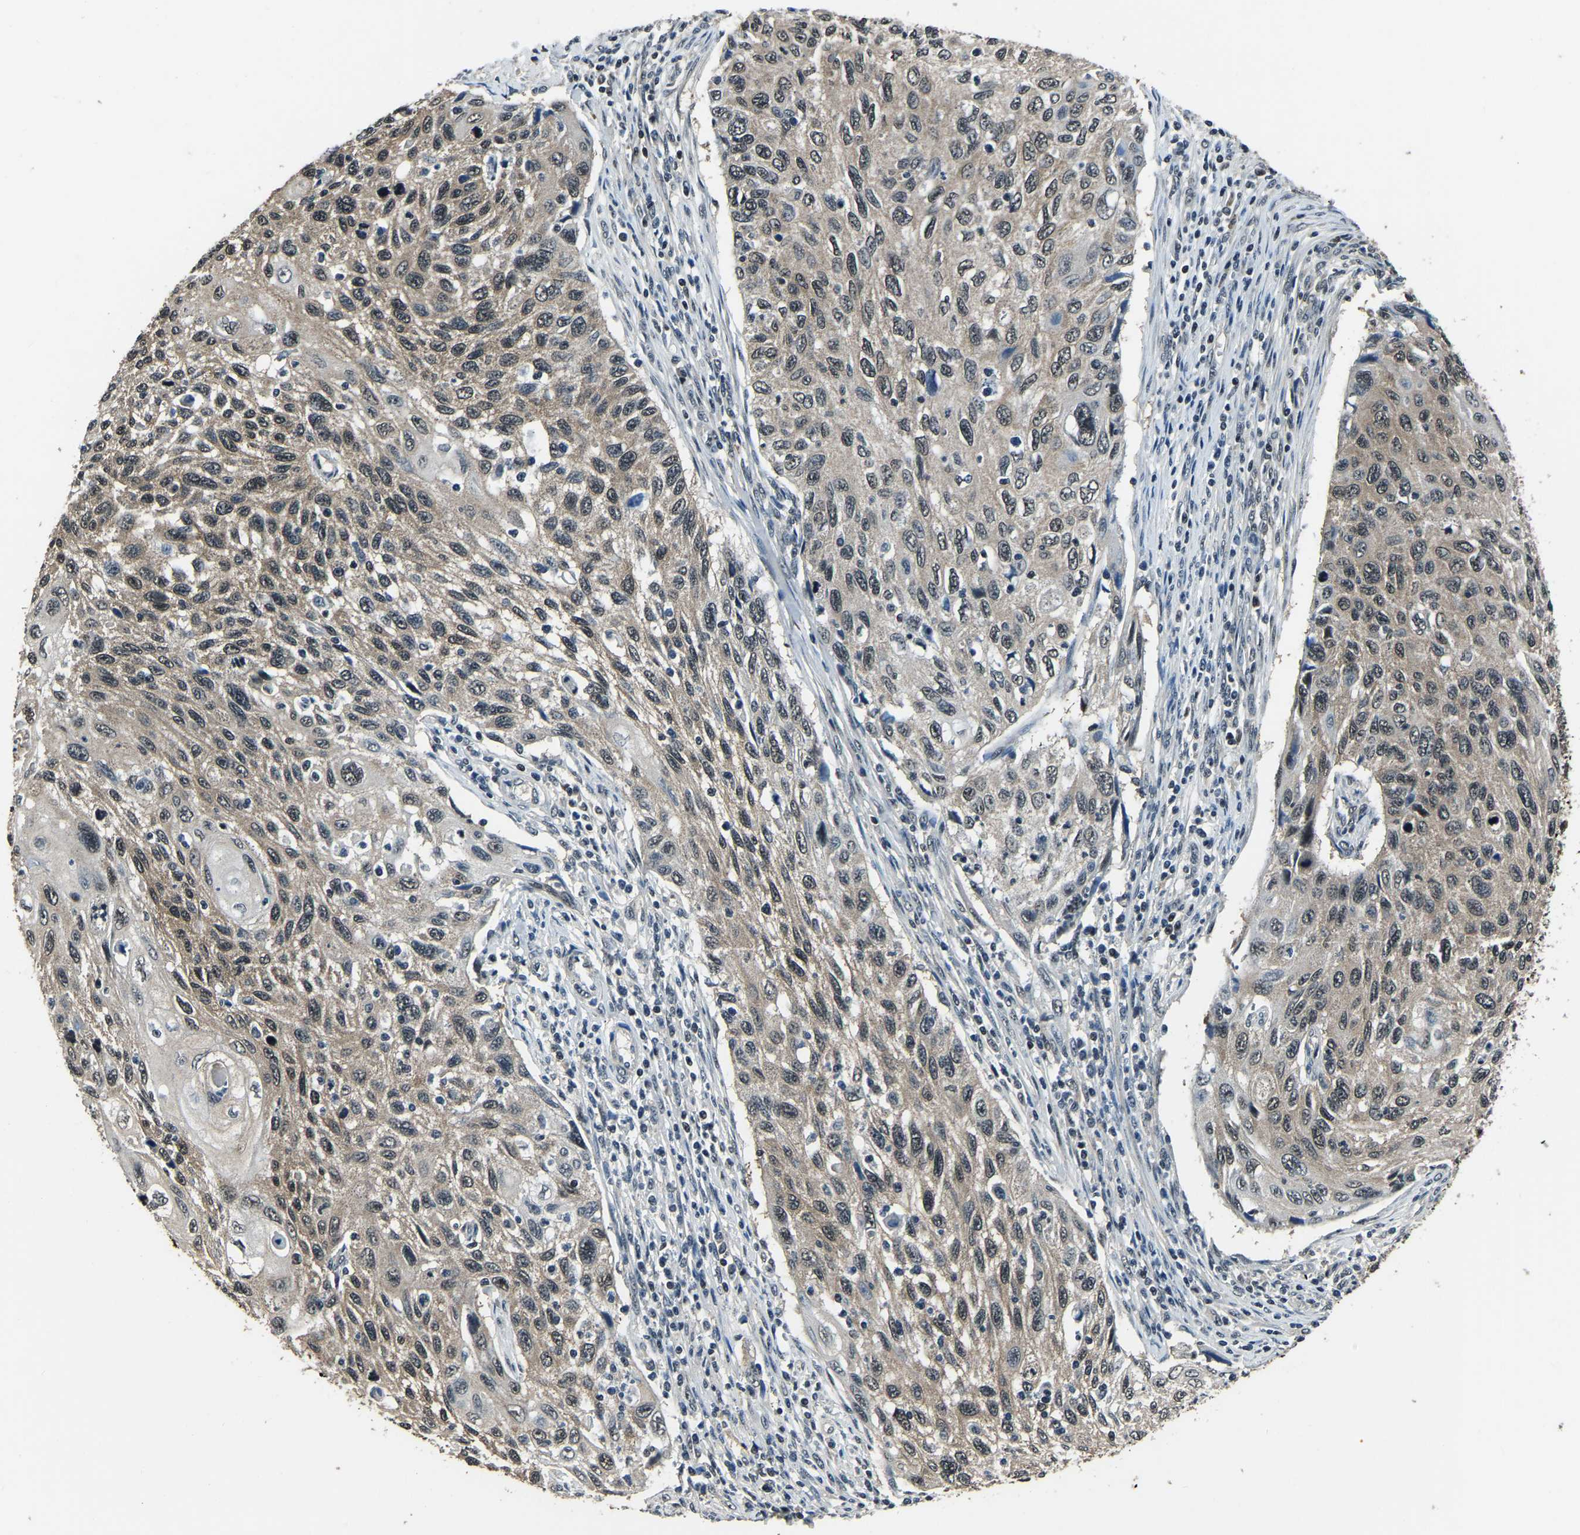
{"staining": {"intensity": "weak", "quantity": ">75%", "location": "cytoplasmic/membranous"}, "tissue": "cervical cancer", "cell_type": "Tumor cells", "image_type": "cancer", "snomed": [{"axis": "morphology", "description": "Squamous cell carcinoma, NOS"}, {"axis": "topography", "description": "Cervix"}], "caption": "Brown immunohistochemical staining in human cervical cancer demonstrates weak cytoplasmic/membranous staining in approximately >75% of tumor cells. (DAB (3,3'-diaminobenzidine) = brown stain, brightfield microscopy at high magnification).", "gene": "ANKIB1", "patient": {"sex": "female", "age": 70}}